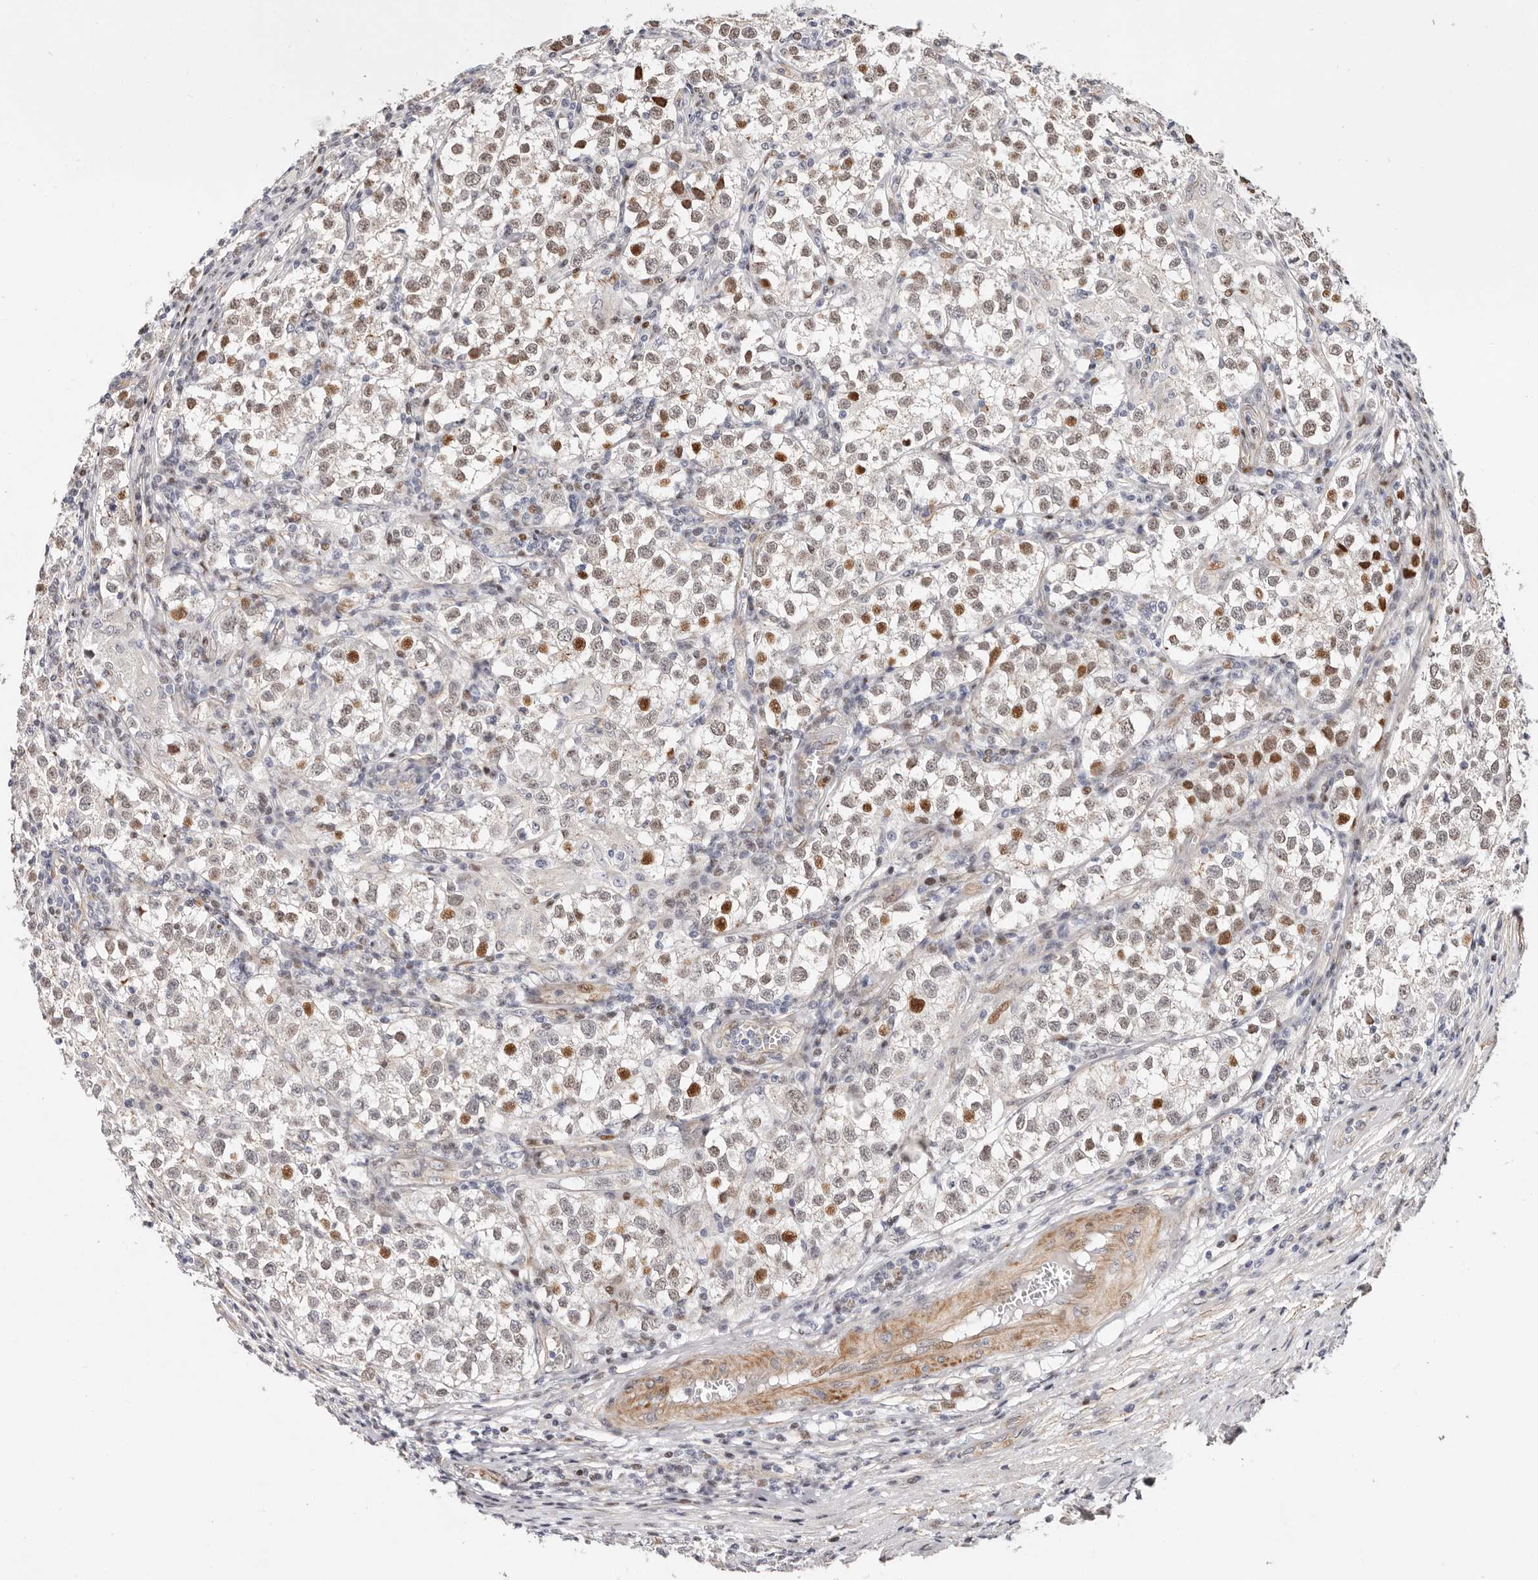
{"staining": {"intensity": "moderate", "quantity": ">75%", "location": "nuclear"}, "tissue": "testis cancer", "cell_type": "Tumor cells", "image_type": "cancer", "snomed": [{"axis": "morphology", "description": "Seminoma, NOS"}, {"axis": "morphology", "description": "Carcinoma, Embryonal, NOS"}, {"axis": "topography", "description": "Testis"}], "caption": "Human testis cancer (embryonal carcinoma) stained with a protein marker displays moderate staining in tumor cells.", "gene": "EPHX3", "patient": {"sex": "male", "age": 43}}